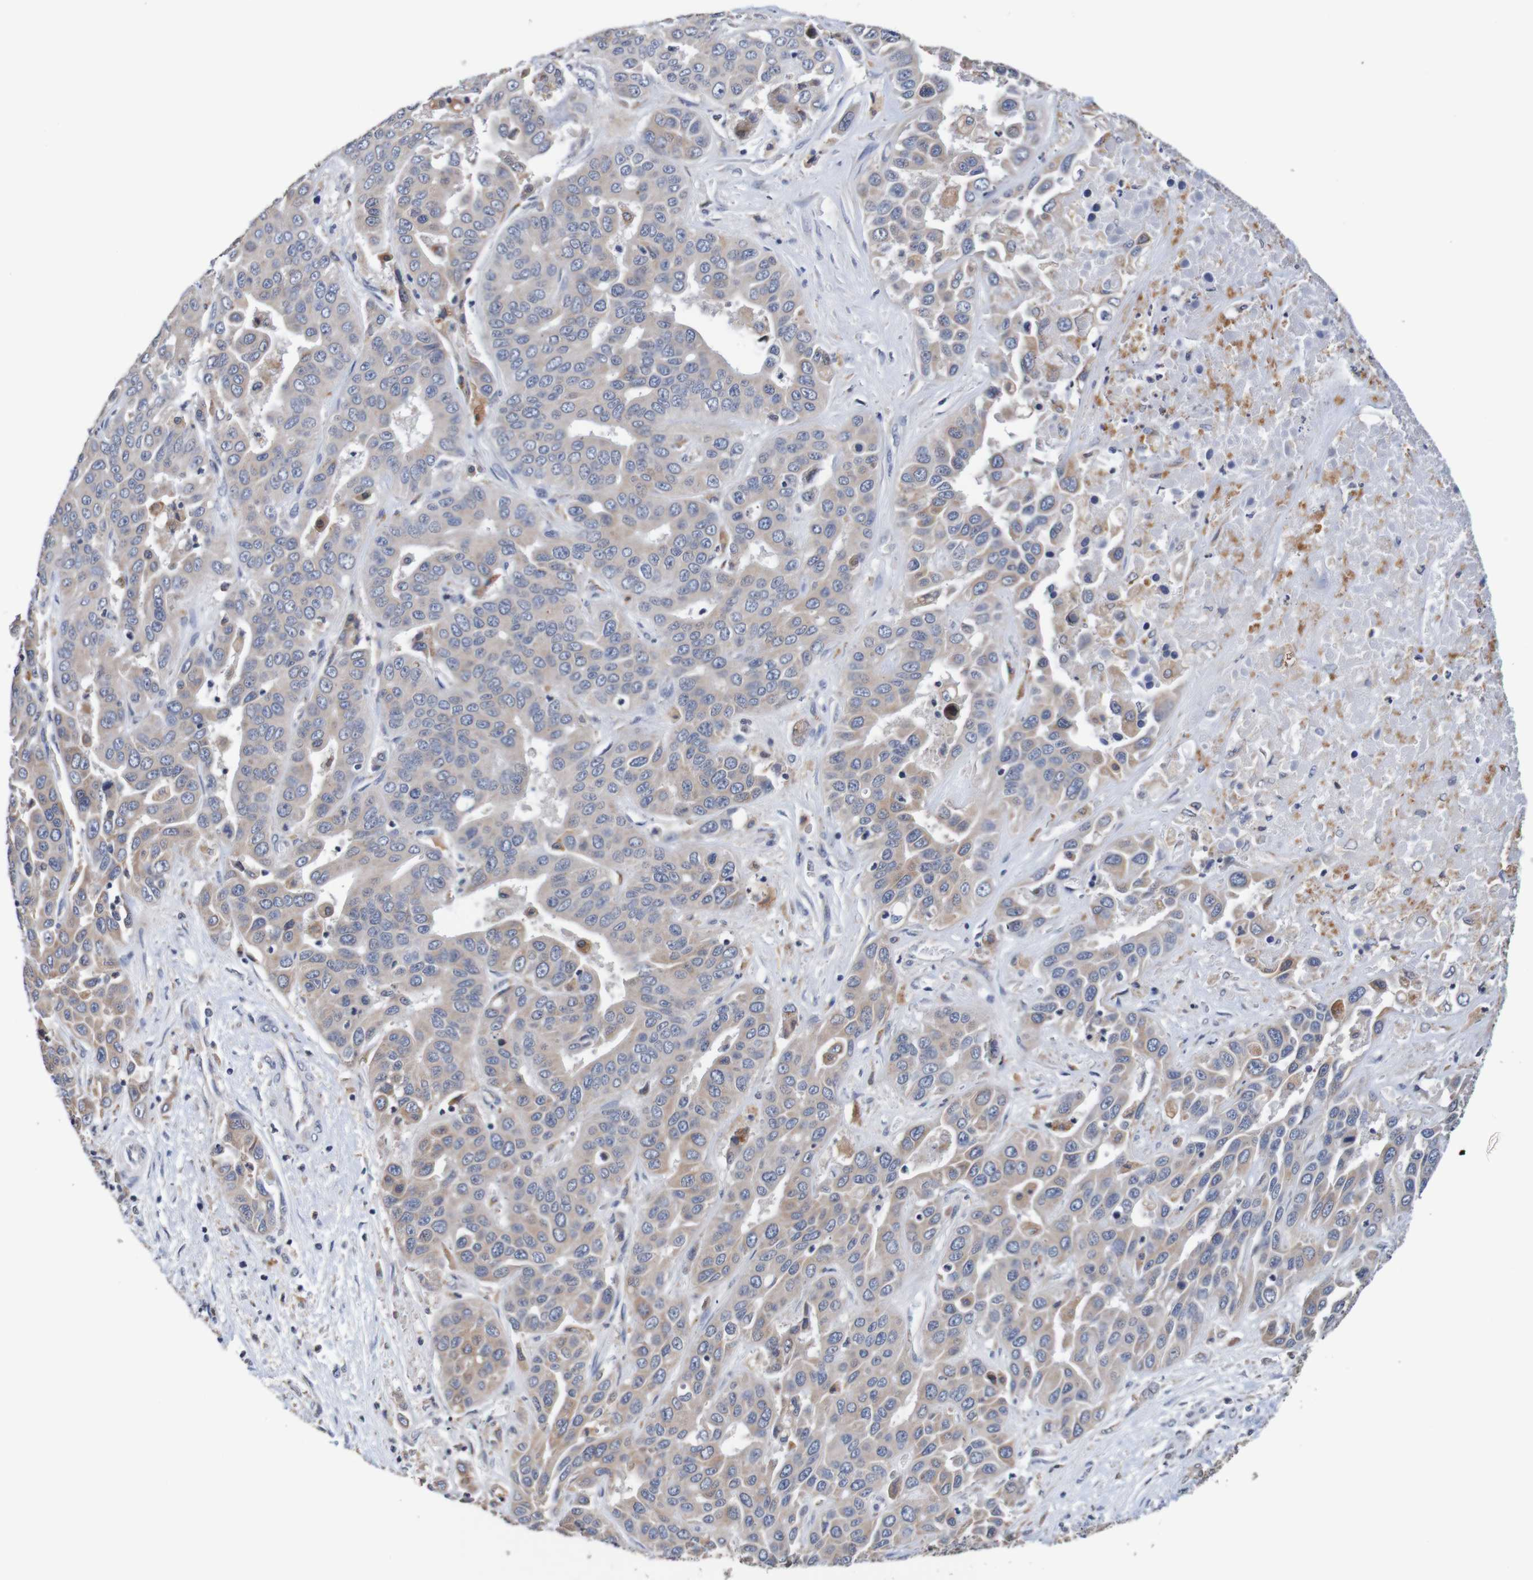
{"staining": {"intensity": "moderate", "quantity": "25%-75%", "location": "cytoplasmic/membranous"}, "tissue": "liver cancer", "cell_type": "Tumor cells", "image_type": "cancer", "snomed": [{"axis": "morphology", "description": "Cholangiocarcinoma"}, {"axis": "topography", "description": "Liver"}], "caption": "Protein expression by IHC shows moderate cytoplasmic/membranous positivity in about 25%-75% of tumor cells in liver cancer (cholangiocarcinoma). The staining was performed using DAB (3,3'-diaminobenzidine), with brown indicating positive protein expression. Nuclei are stained blue with hematoxylin.", "gene": "FIBP", "patient": {"sex": "female", "age": 52}}